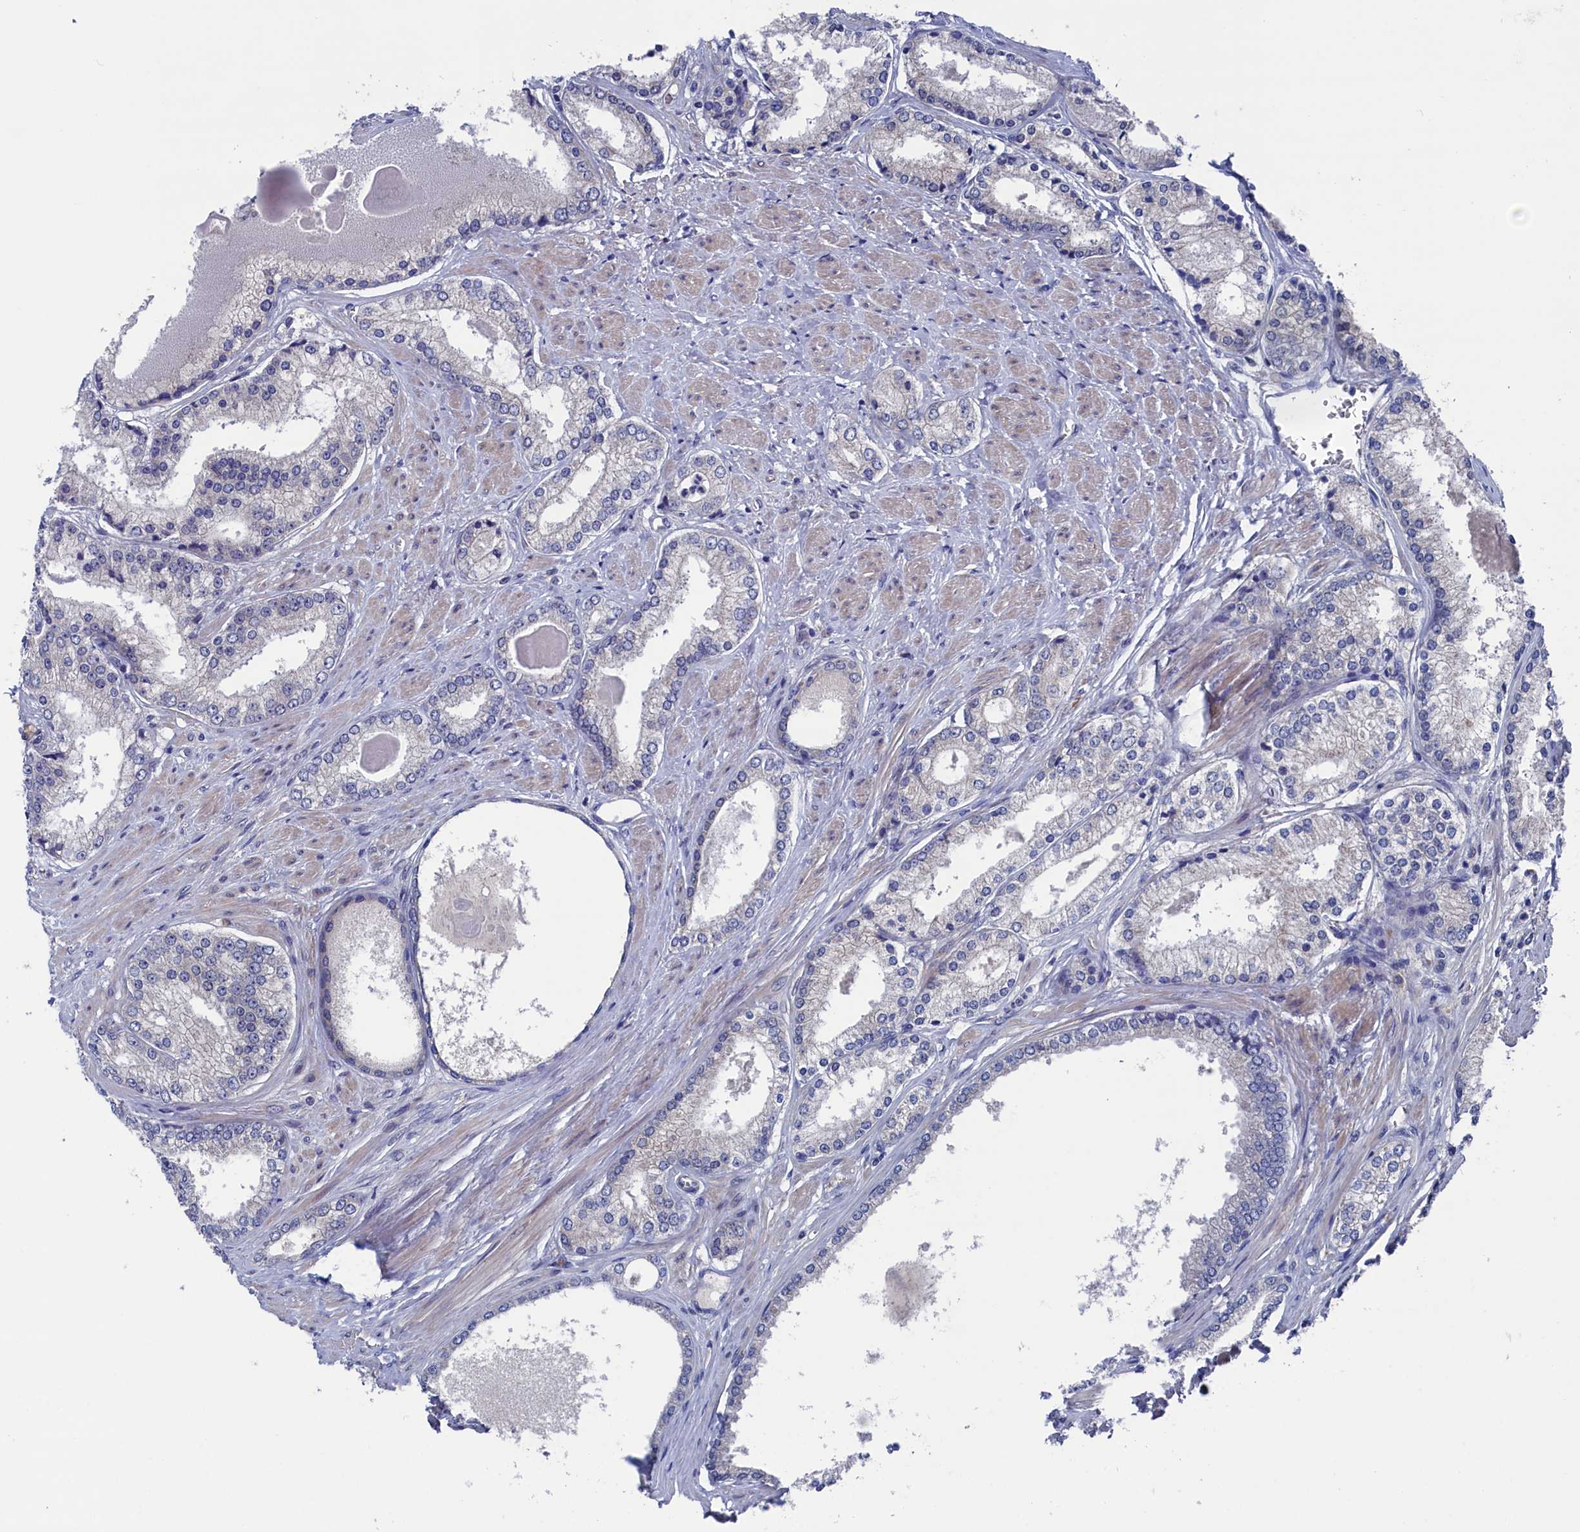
{"staining": {"intensity": "negative", "quantity": "none", "location": "none"}, "tissue": "prostate cancer", "cell_type": "Tumor cells", "image_type": "cancer", "snomed": [{"axis": "morphology", "description": "Adenocarcinoma, Low grade"}, {"axis": "topography", "description": "Prostate"}], "caption": "High magnification brightfield microscopy of prostate adenocarcinoma (low-grade) stained with DAB (brown) and counterstained with hematoxylin (blue): tumor cells show no significant staining.", "gene": "SPATA13", "patient": {"sex": "male", "age": 68}}